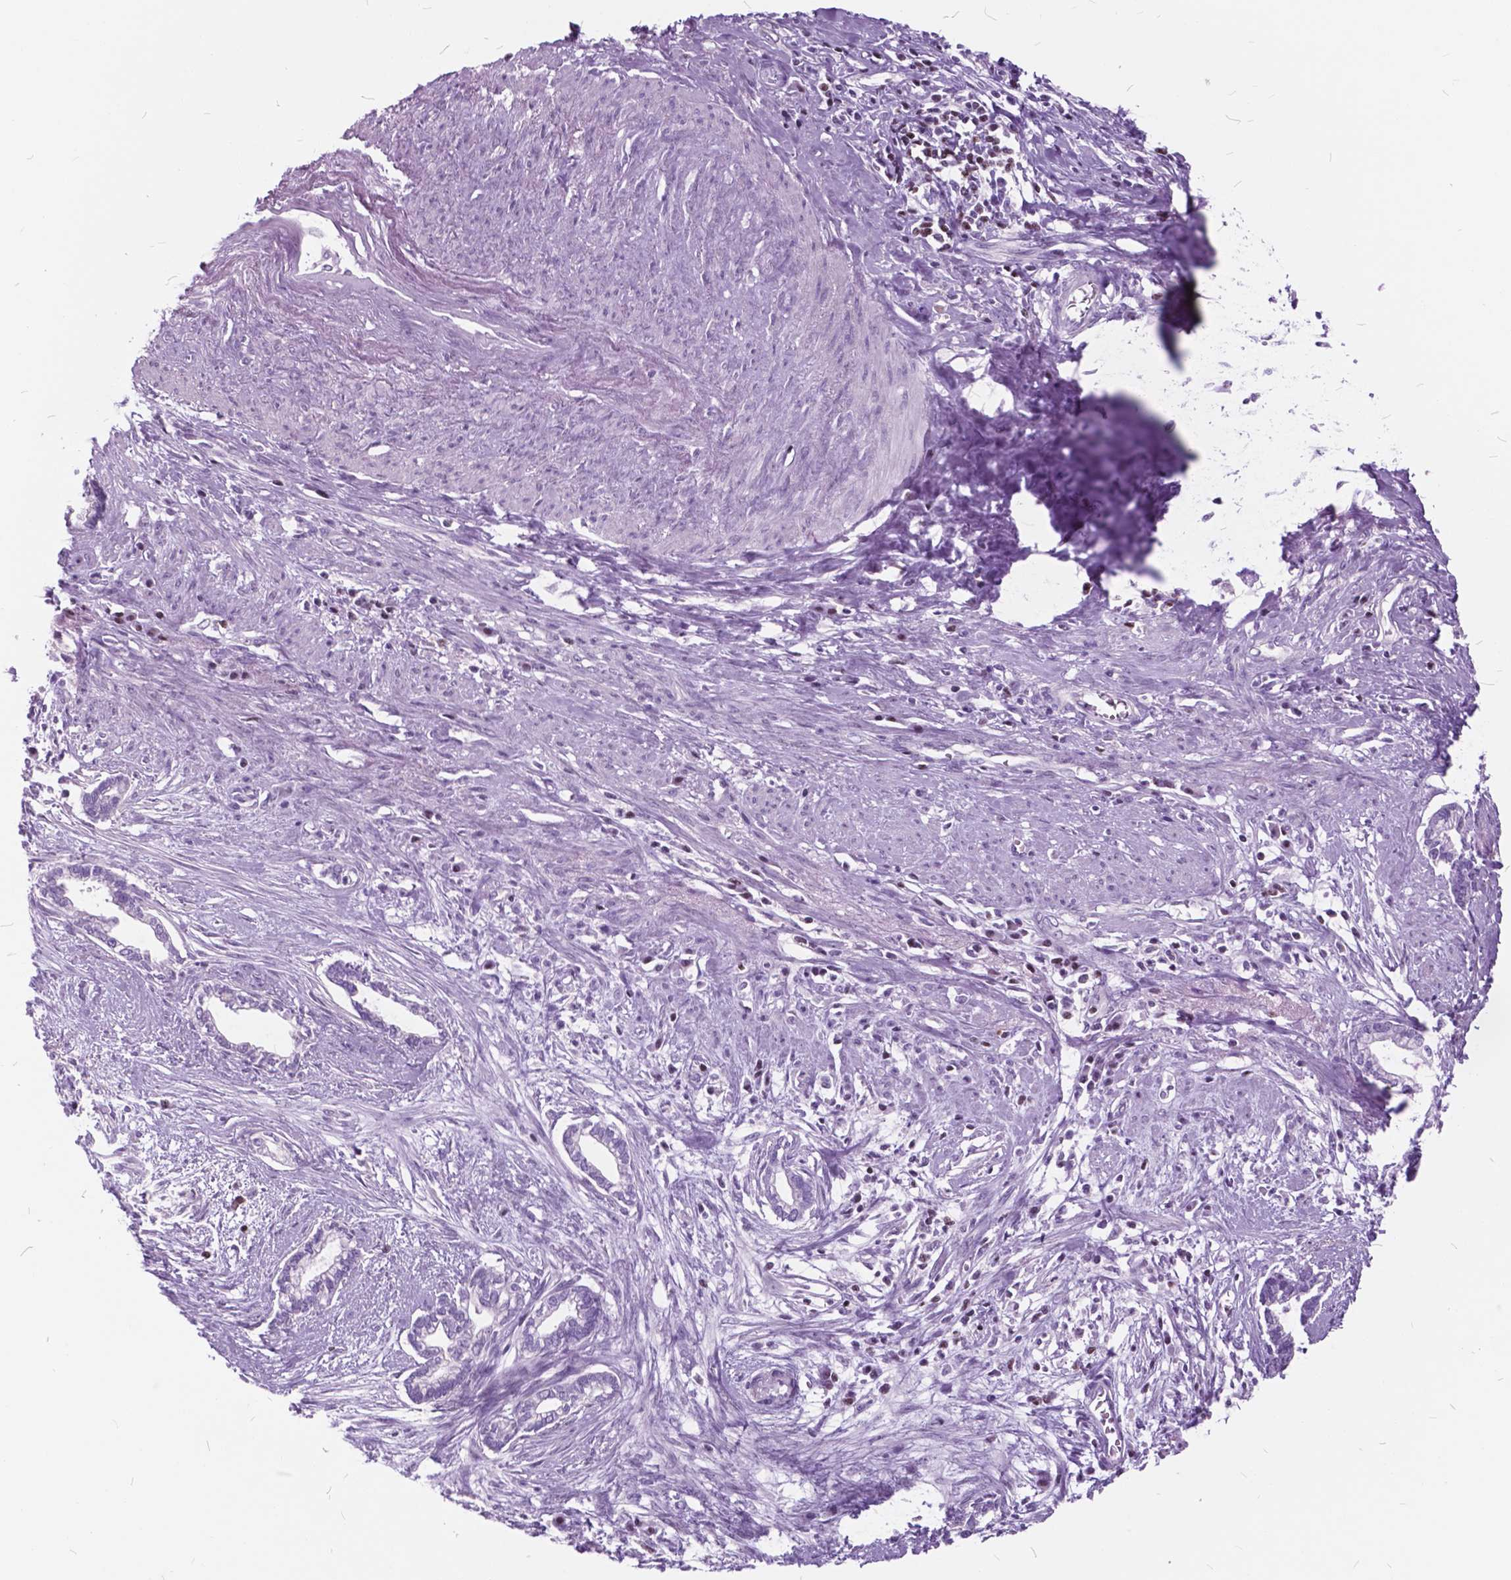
{"staining": {"intensity": "negative", "quantity": "none", "location": "none"}, "tissue": "cervical cancer", "cell_type": "Tumor cells", "image_type": "cancer", "snomed": [{"axis": "morphology", "description": "Adenocarcinoma, NOS"}, {"axis": "topography", "description": "Cervix"}], "caption": "Tumor cells show no significant protein expression in cervical adenocarcinoma.", "gene": "SP140", "patient": {"sex": "female", "age": 62}}